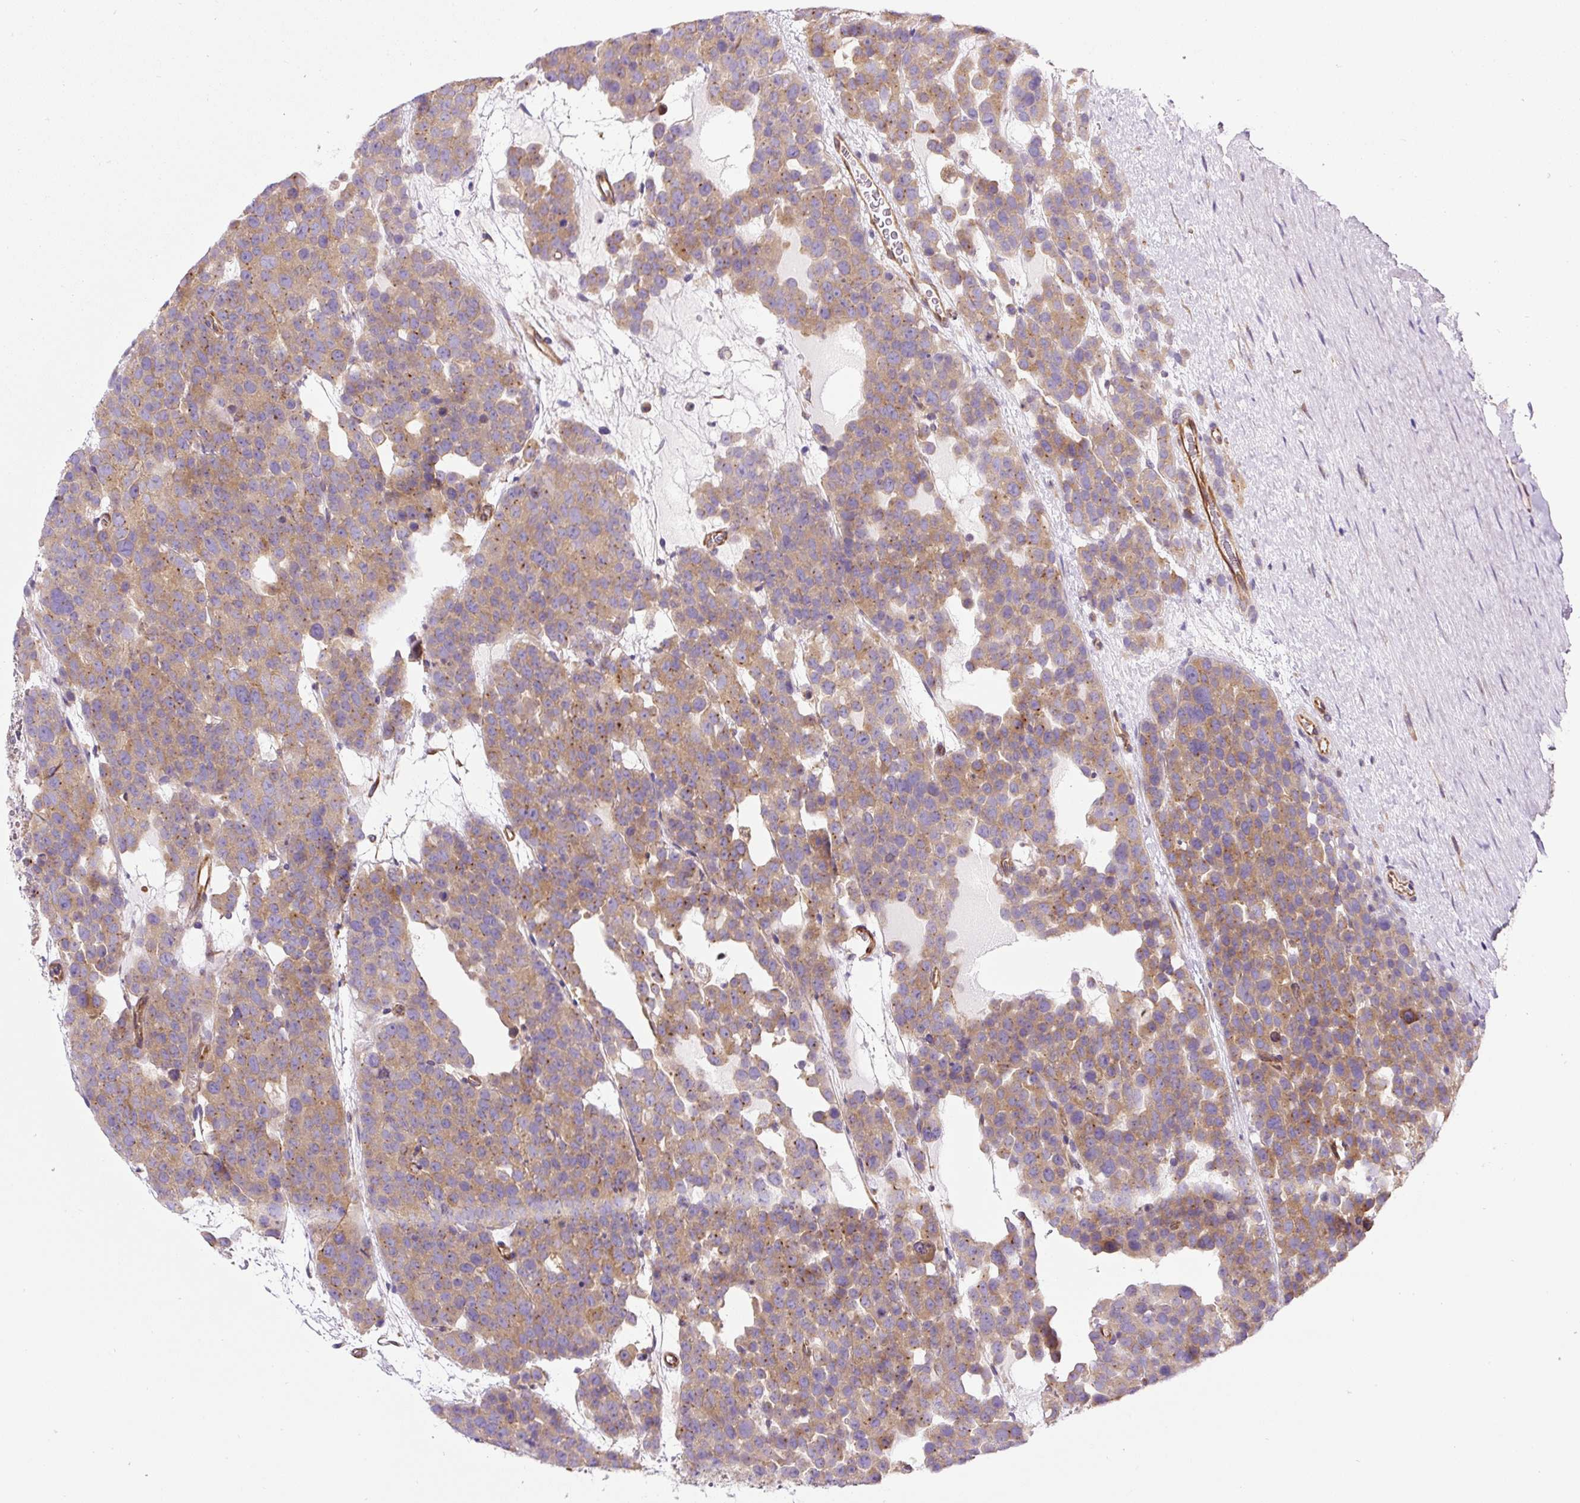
{"staining": {"intensity": "moderate", "quantity": ">75%", "location": "cytoplasmic/membranous"}, "tissue": "testis cancer", "cell_type": "Tumor cells", "image_type": "cancer", "snomed": [{"axis": "morphology", "description": "Seminoma, NOS"}, {"axis": "topography", "description": "Testis"}], "caption": "This is a micrograph of immunohistochemistry staining of testis seminoma, which shows moderate expression in the cytoplasmic/membranous of tumor cells.", "gene": "DCTN1", "patient": {"sex": "male", "age": 71}}